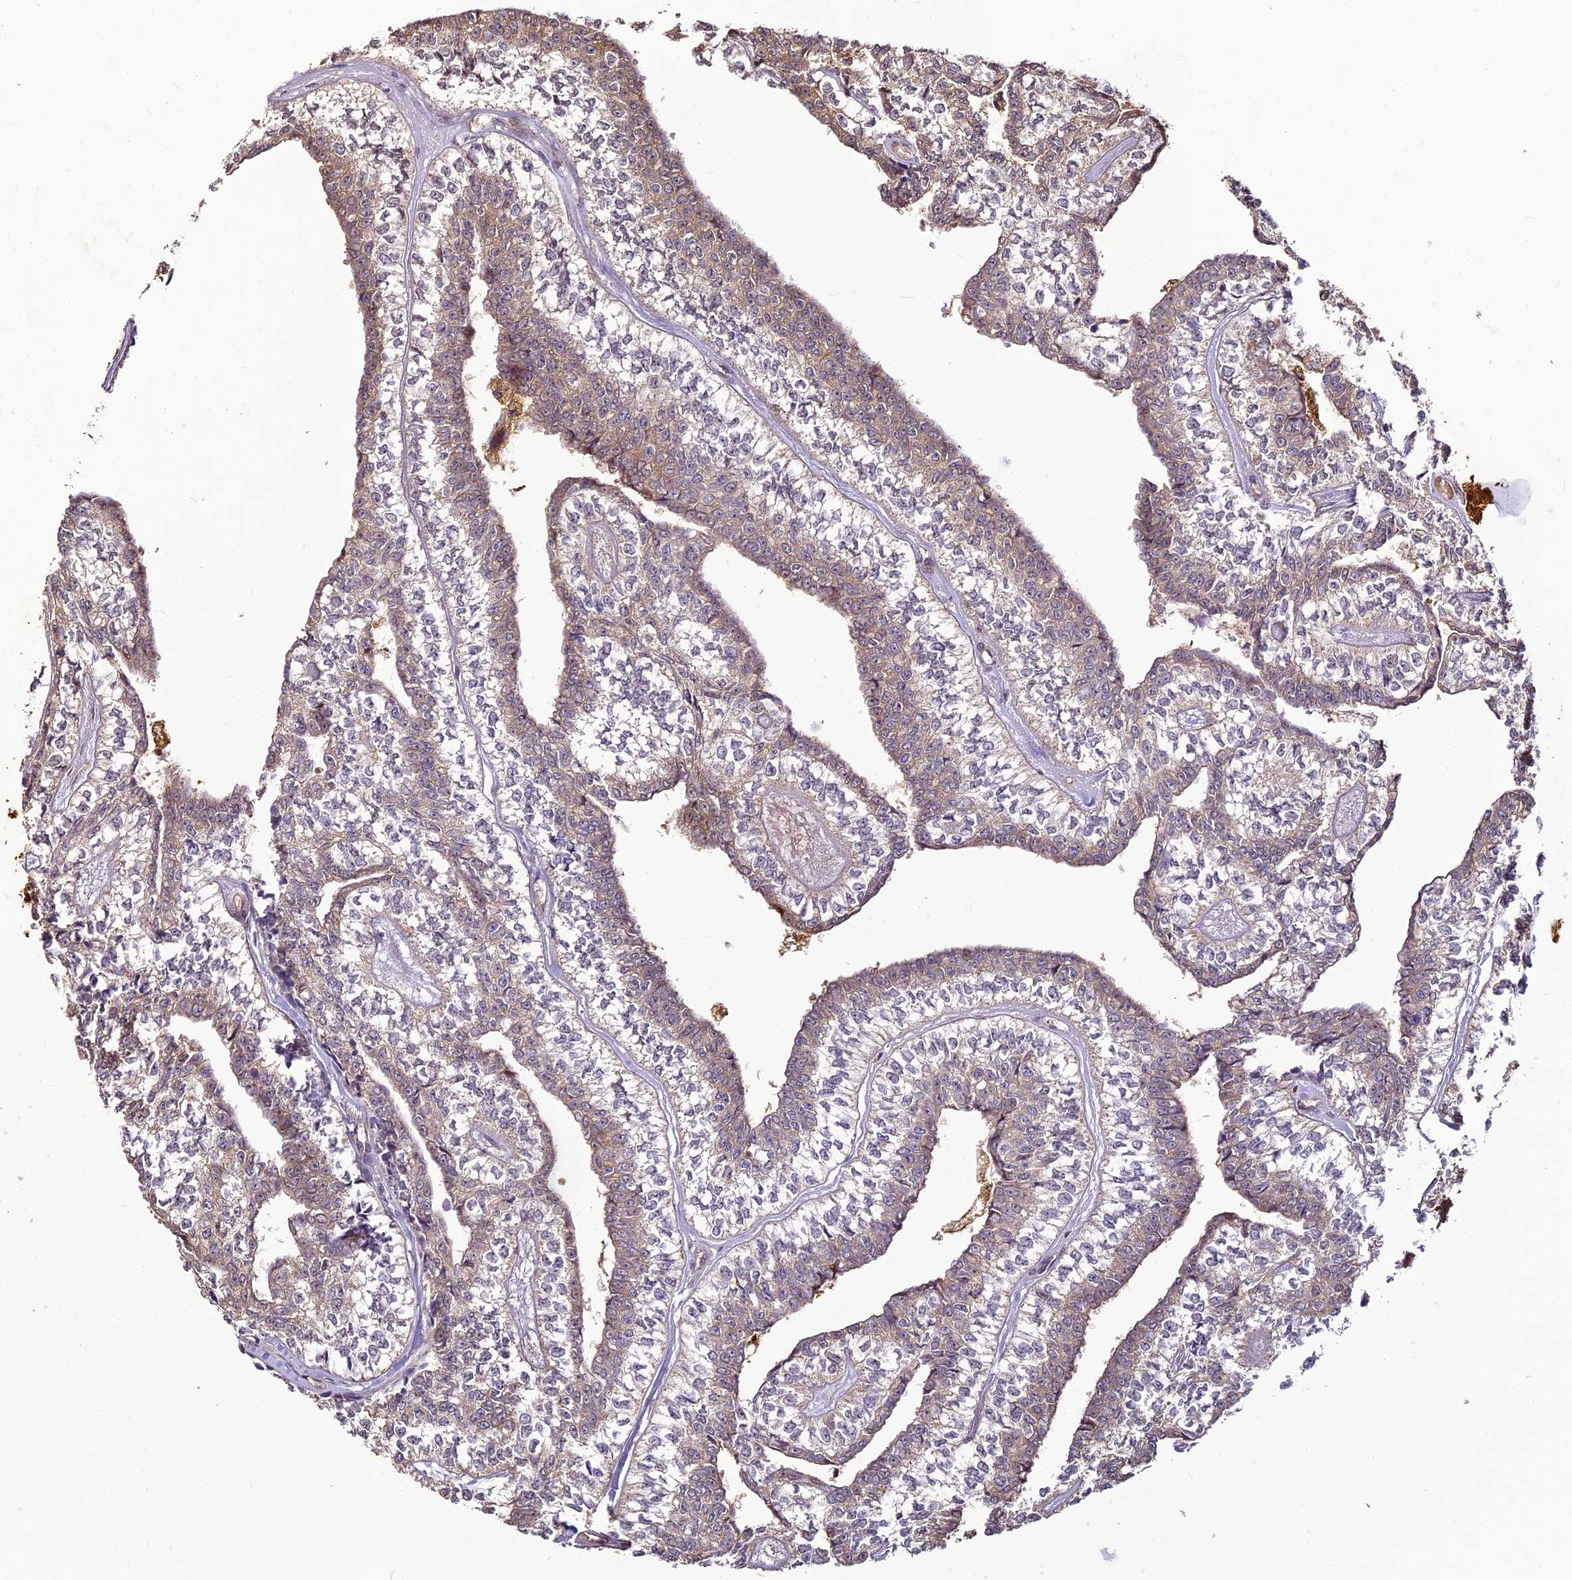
{"staining": {"intensity": "weak", "quantity": "<25%", "location": "cytoplasmic/membranous"}, "tissue": "head and neck cancer", "cell_type": "Tumor cells", "image_type": "cancer", "snomed": [{"axis": "morphology", "description": "Adenocarcinoma, NOS"}, {"axis": "topography", "description": "Head-Neck"}], "caption": "This is a micrograph of immunohistochemistry staining of adenocarcinoma (head and neck), which shows no staining in tumor cells.", "gene": "BCDIN3D", "patient": {"sex": "female", "age": 73}}